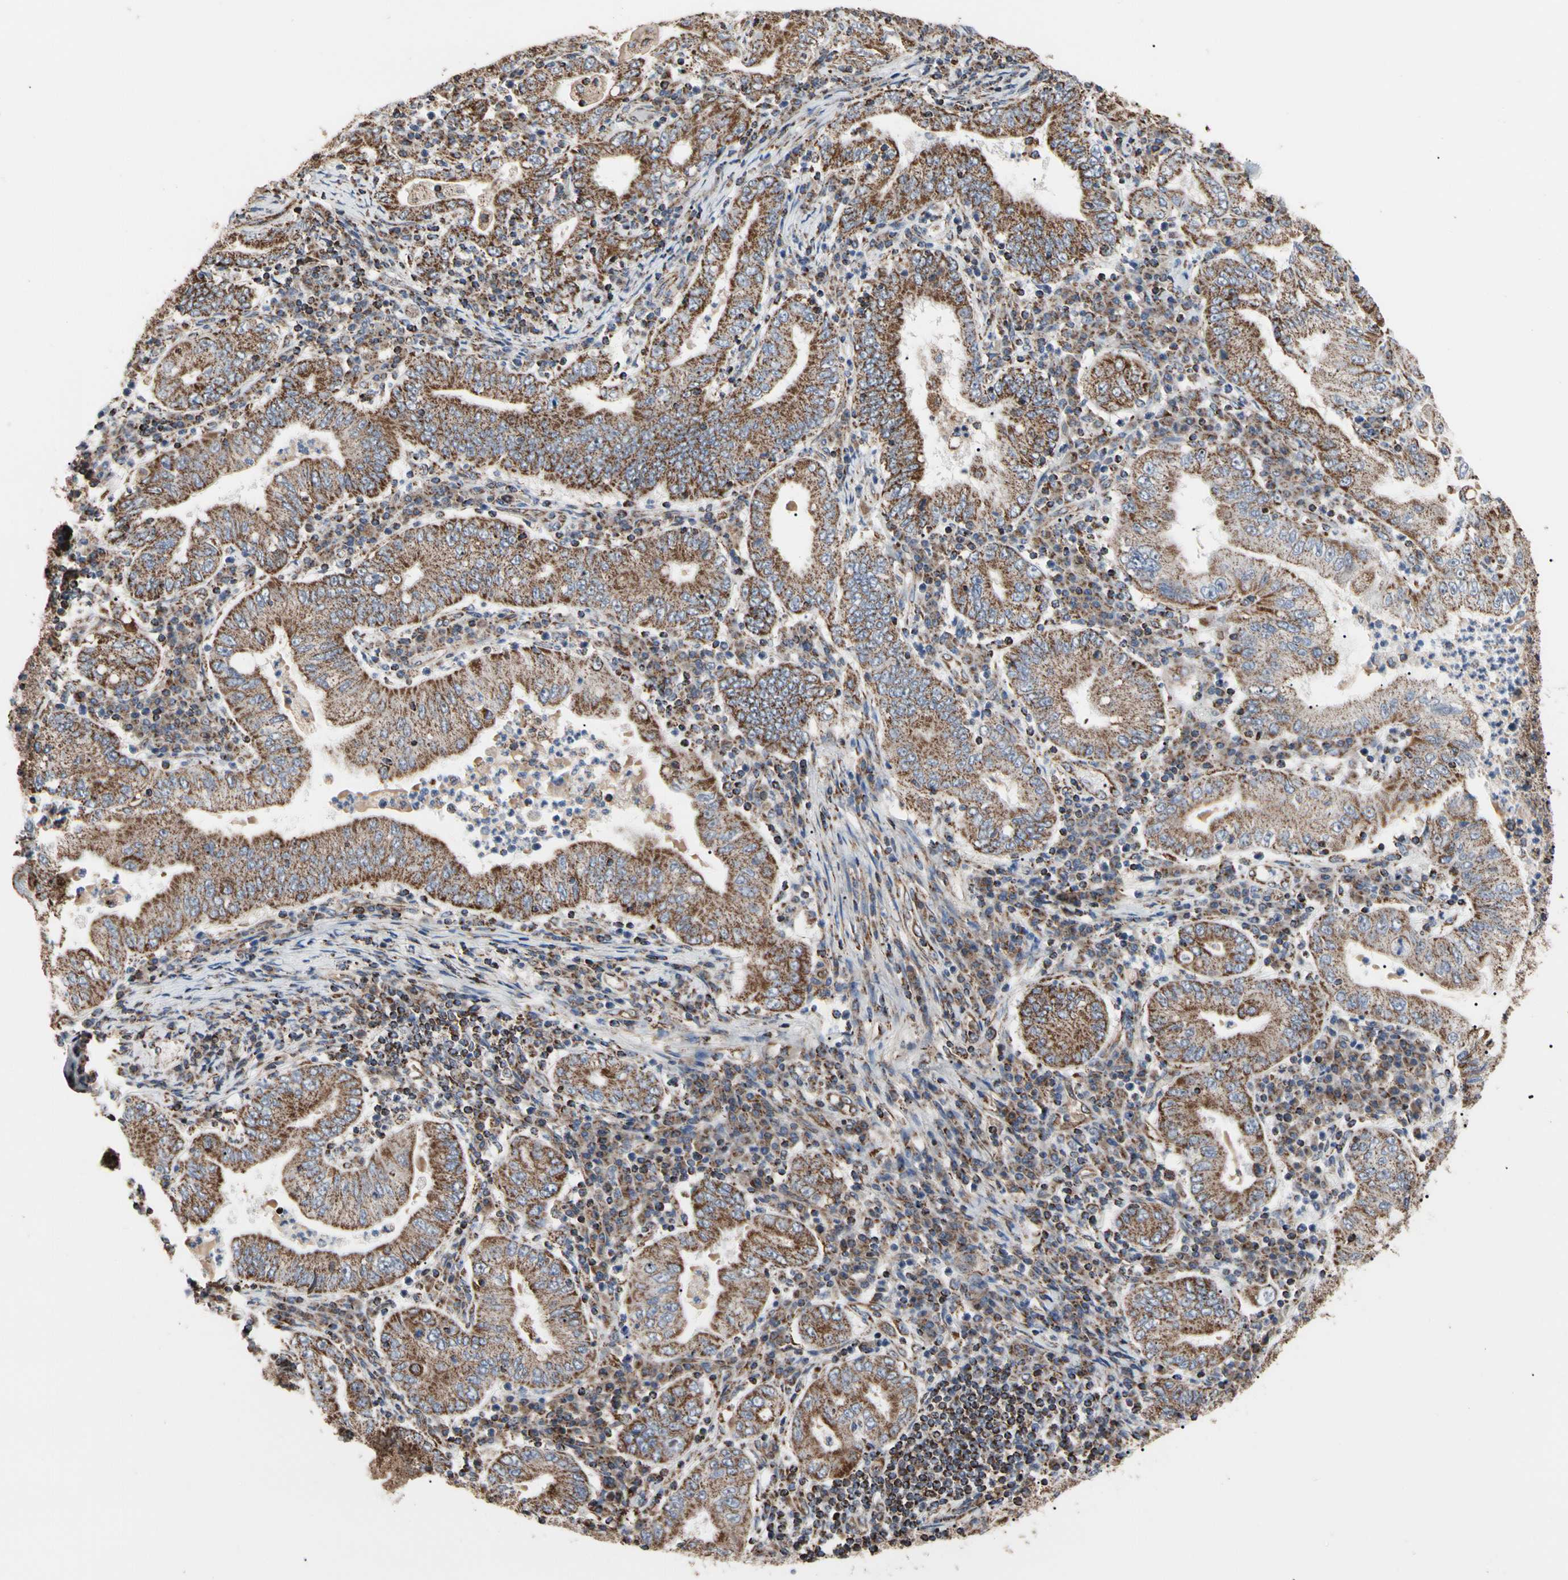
{"staining": {"intensity": "strong", "quantity": ">75%", "location": "cytoplasmic/membranous"}, "tissue": "stomach cancer", "cell_type": "Tumor cells", "image_type": "cancer", "snomed": [{"axis": "morphology", "description": "Normal tissue, NOS"}, {"axis": "morphology", "description": "Adenocarcinoma, NOS"}, {"axis": "topography", "description": "Esophagus"}, {"axis": "topography", "description": "Stomach, upper"}, {"axis": "topography", "description": "Peripheral nerve tissue"}], "caption": "Immunohistochemistry (IHC) image of neoplastic tissue: stomach adenocarcinoma stained using immunohistochemistry (IHC) reveals high levels of strong protein expression localized specifically in the cytoplasmic/membranous of tumor cells, appearing as a cytoplasmic/membranous brown color.", "gene": "FAM110B", "patient": {"sex": "male", "age": 62}}